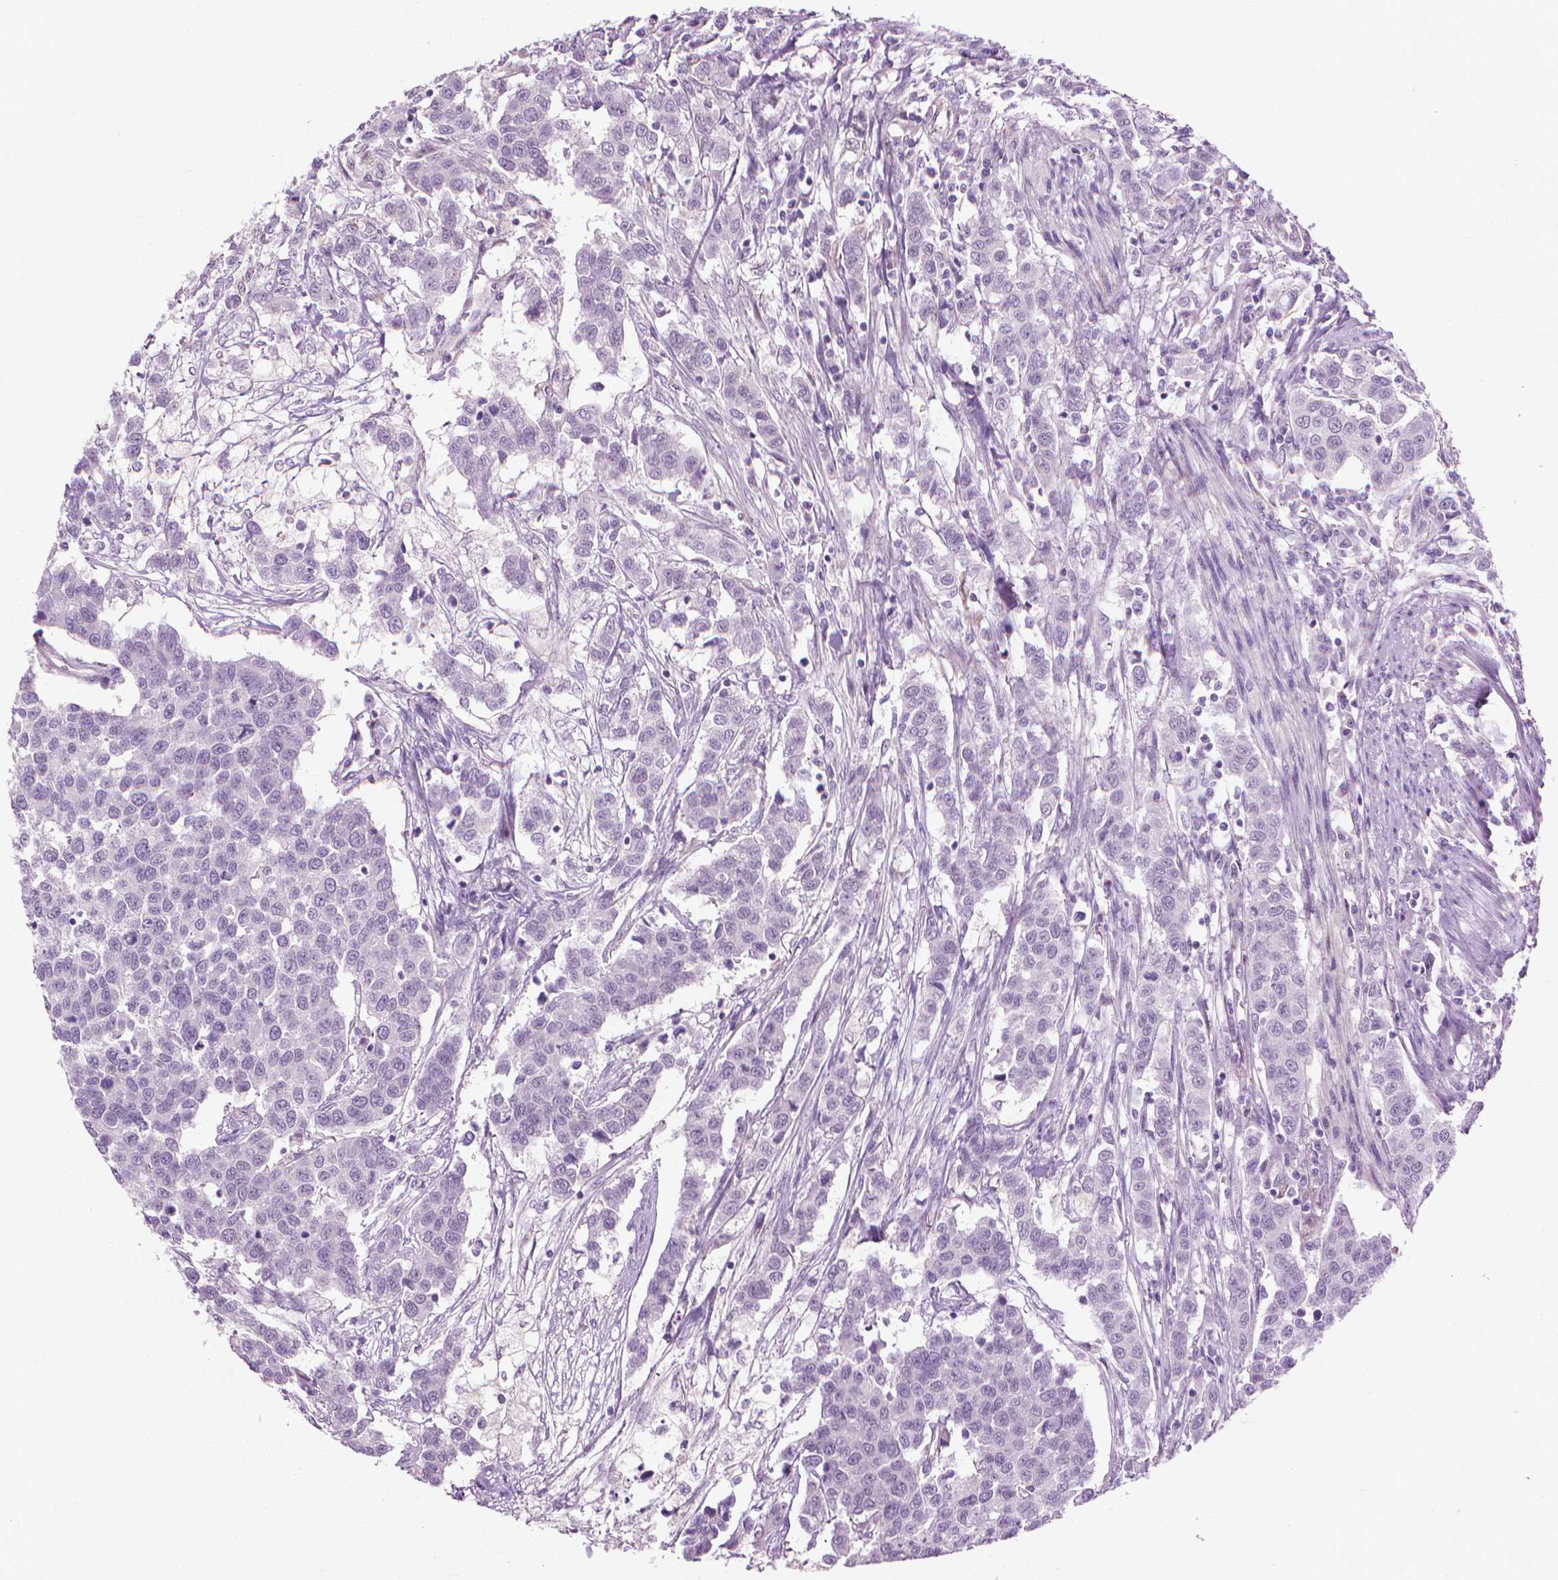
{"staining": {"intensity": "negative", "quantity": "none", "location": "none"}, "tissue": "urothelial cancer", "cell_type": "Tumor cells", "image_type": "cancer", "snomed": [{"axis": "morphology", "description": "Urothelial carcinoma, High grade"}, {"axis": "topography", "description": "Urinary bladder"}], "caption": "The image shows no staining of tumor cells in urothelial cancer. (Immunohistochemistry, brightfield microscopy, high magnification).", "gene": "KRT73", "patient": {"sex": "female", "age": 58}}